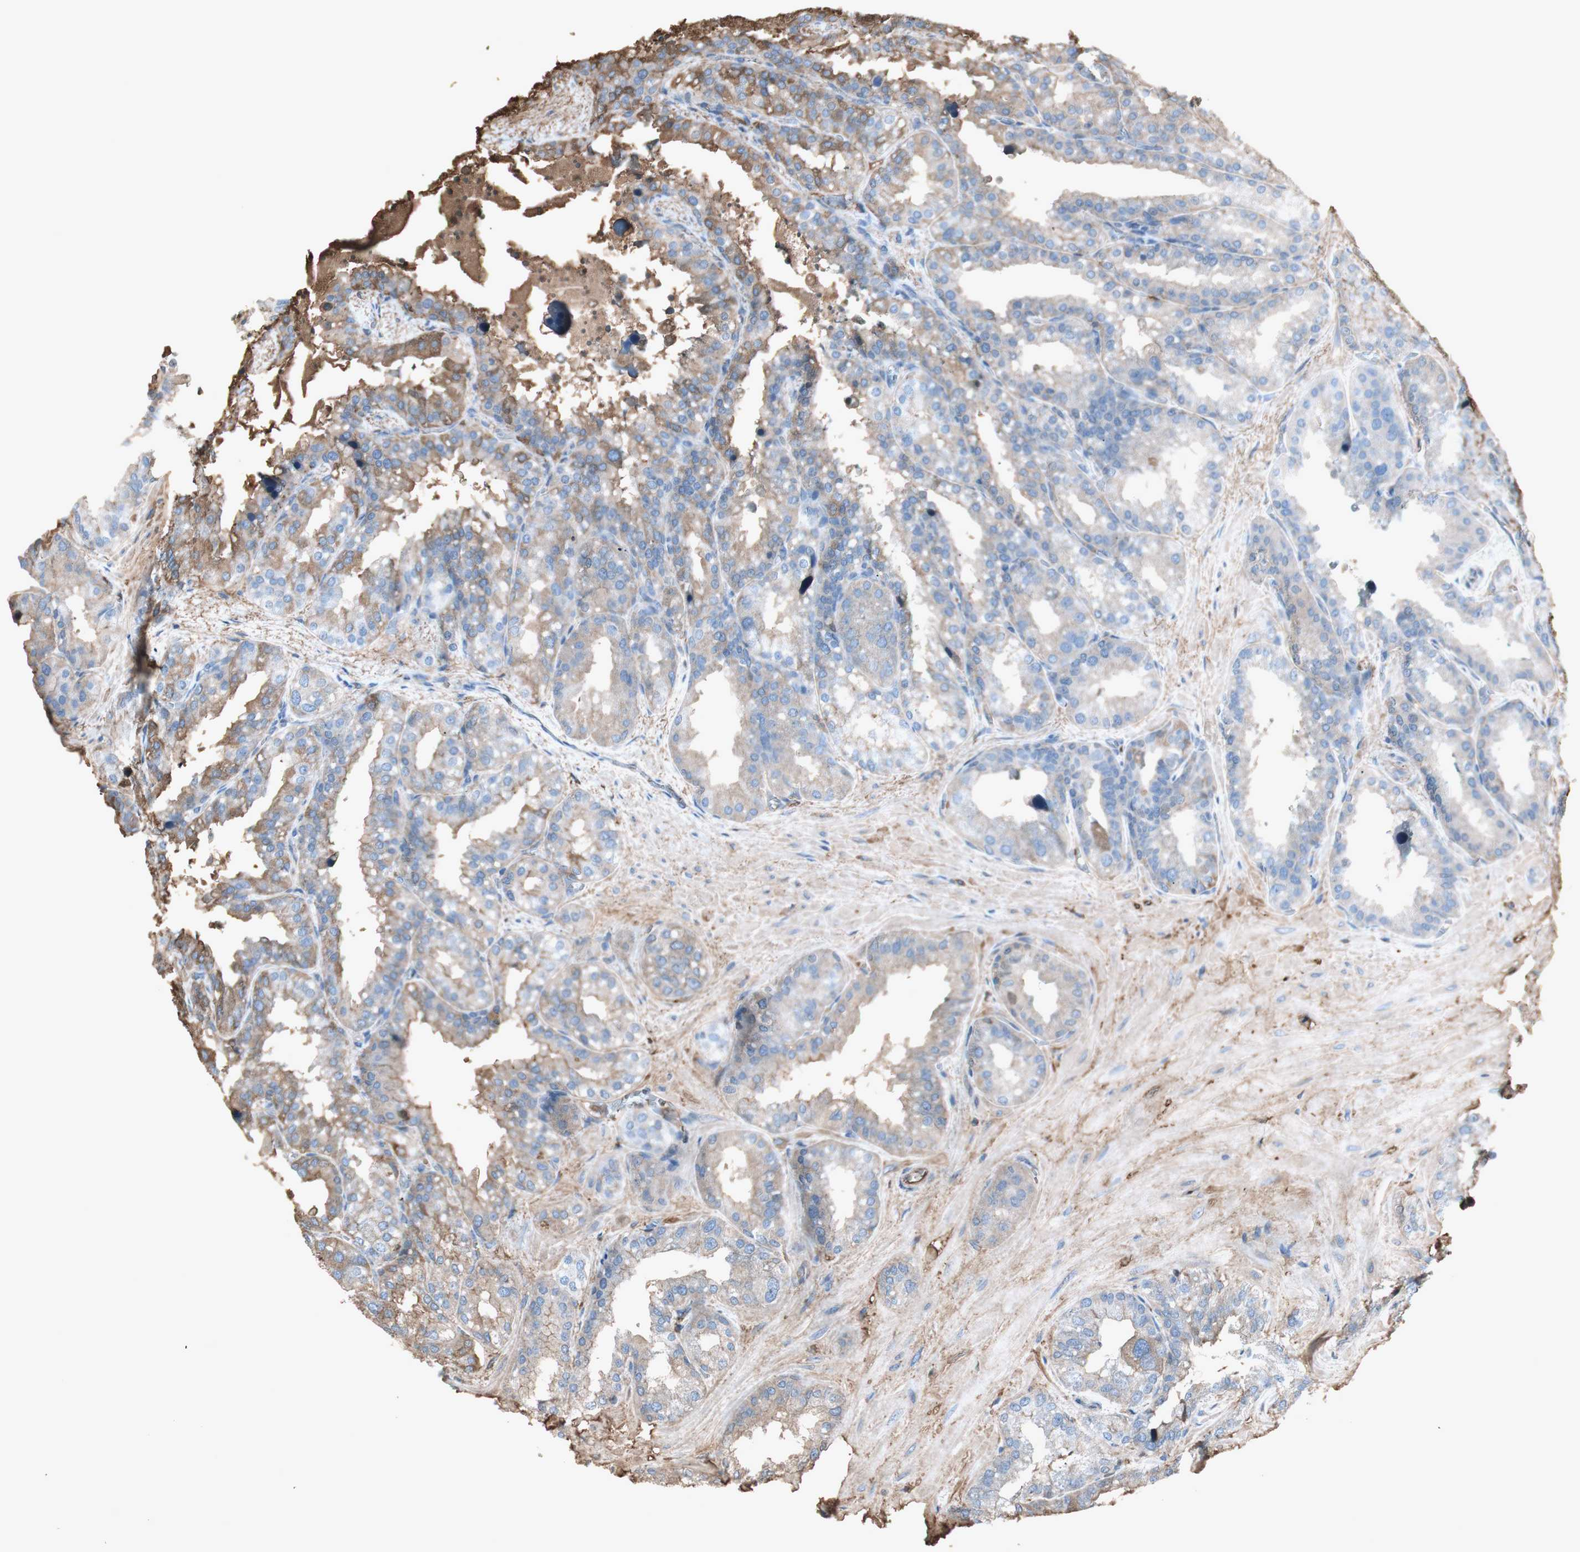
{"staining": {"intensity": "moderate", "quantity": "25%-75%", "location": "cytoplasmic/membranous"}, "tissue": "seminal vesicle", "cell_type": "Glandular cells", "image_type": "normal", "snomed": [{"axis": "morphology", "description": "Normal tissue, NOS"}, {"axis": "topography", "description": "Prostate"}, {"axis": "topography", "description": "Seminal veicle"}], "caption": "Immunohistochemical staining of normal seminal vesicle displays medium levels of moderate cytoplasmic/membranous positivity in about 25%-75% of glandular cells. (IHC, brightfield microscopy, high magnification).", "gene": "MMP14", "patient": {"sex": "male", "age": 51}}